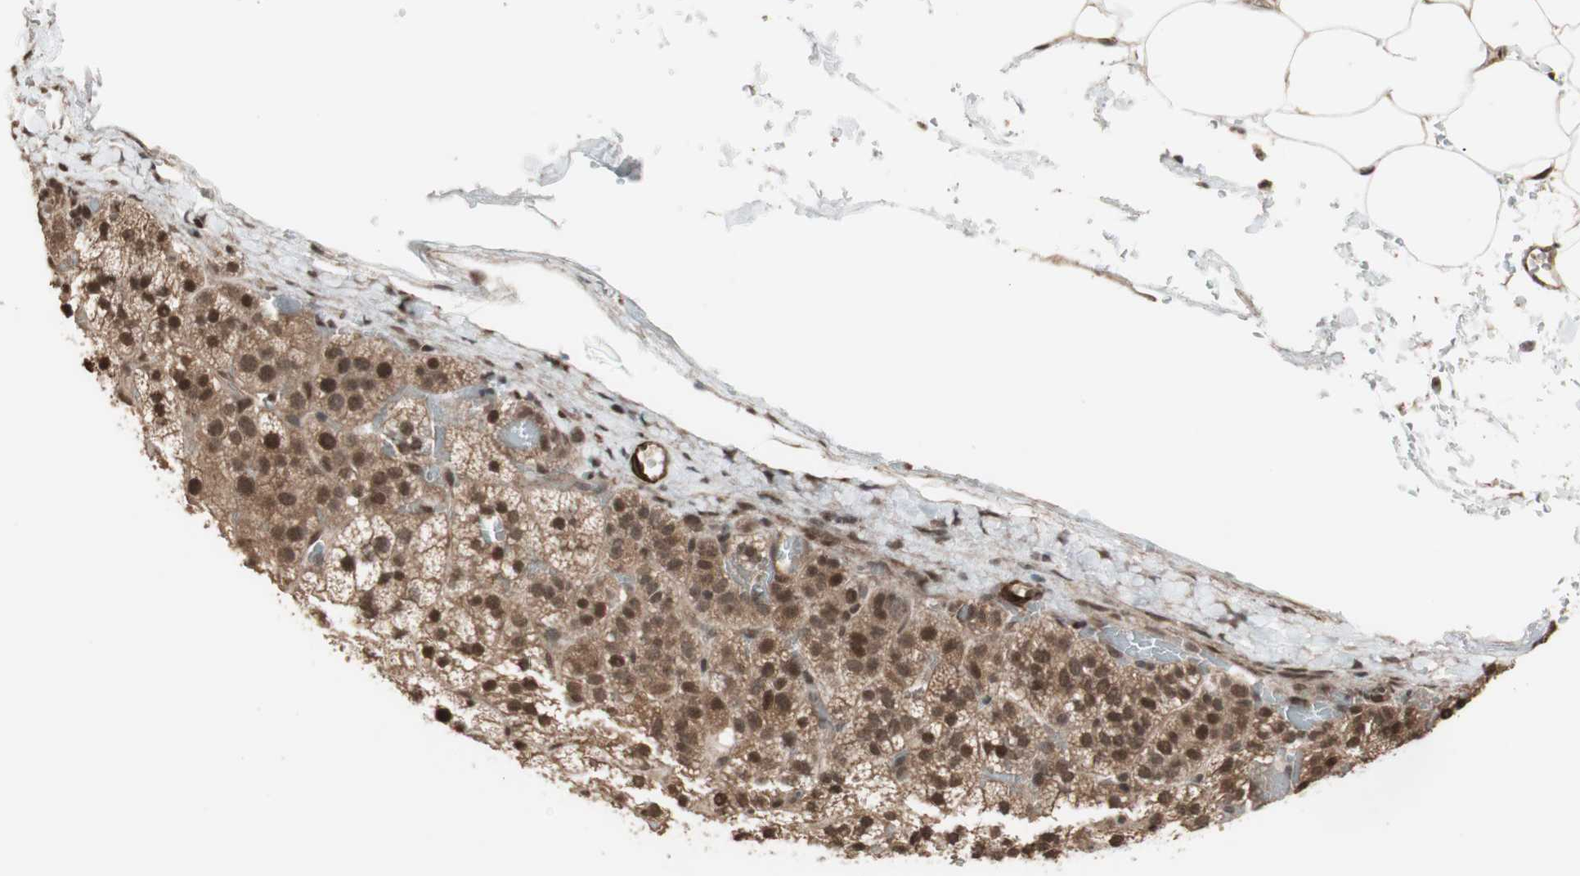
{"staining": {"intensity": "moderate", "quantity": "25%-75%", "location": "cytoplasmic/membranous,nuclear"}, "tissue": "adrenal gland", "cell_type": "Glandular cells", "image_type": "normal", "snomed": [{"axis": "morphology", "description": "Normal tissue, NOS"}, {"axis": "topography", "description": "Adrenal gland"}], "caption": "Immunohistochemical staining of benign adrenal gland shows 25%-75% levels of moderate cytoplasmic/membranous,nuclear protein staining in approximately 25%-75% of glandular cells.", "gene": "DRAP1", "patient": {"sex": "male", "age": 35}}